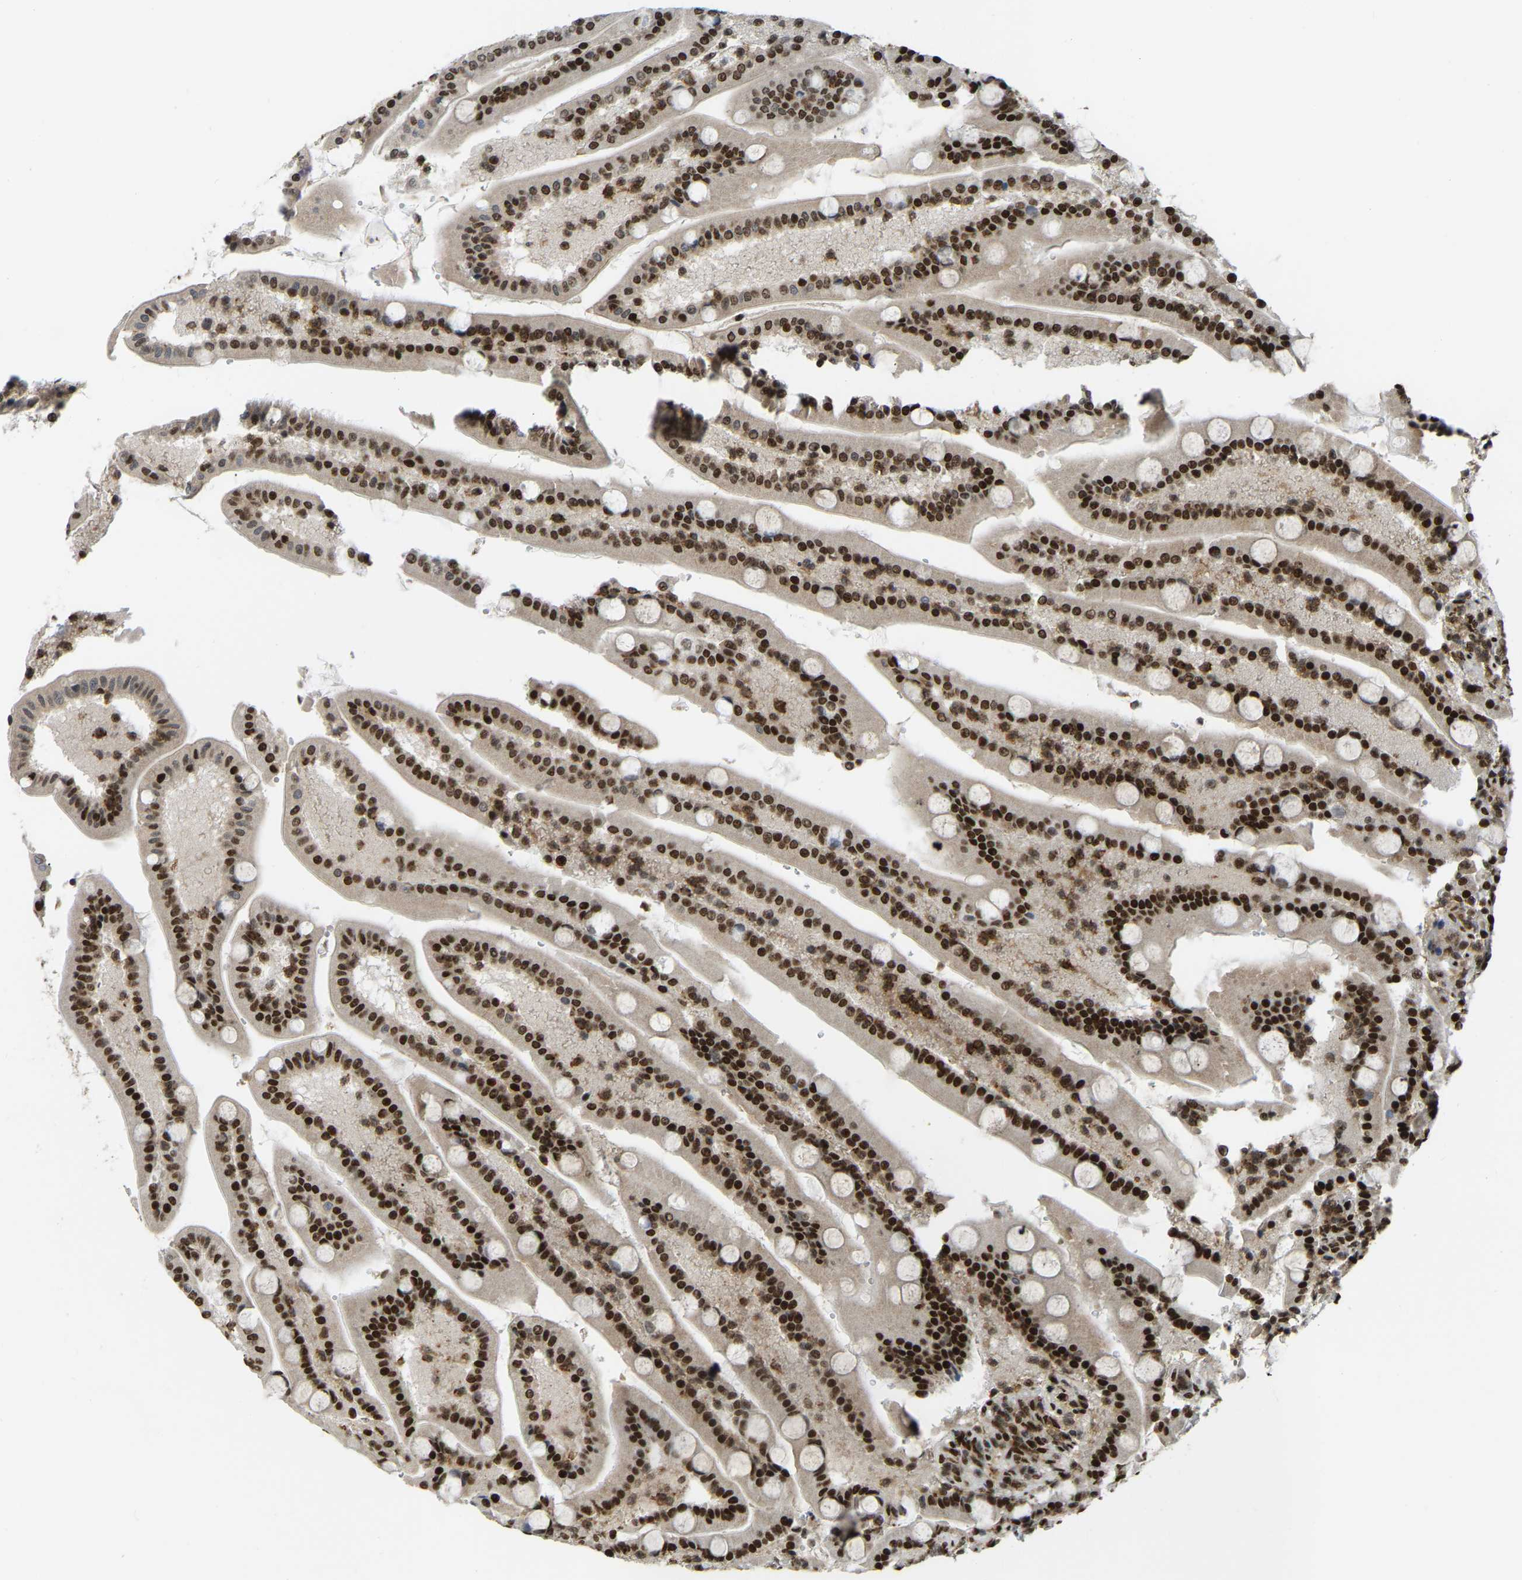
{"staining": {"intensity": "strong", "quantity": ">75%", "location": "nuclear"}, "tissue": "duodenum", "cell_type": "Glandular cells", "image_type": "normal", "snomed": [{"axis": "morphology", "description": "Normal tissue, NOS"}, {"axis": "topography", "description": "Duodenum"}], "caption": "A high amount of strong nuclear positivity is seen in approximately >75% of glandular cells in benign duodenum.", "gene": "NUMA1", "patient": {"sex": "male", "age": 54}}